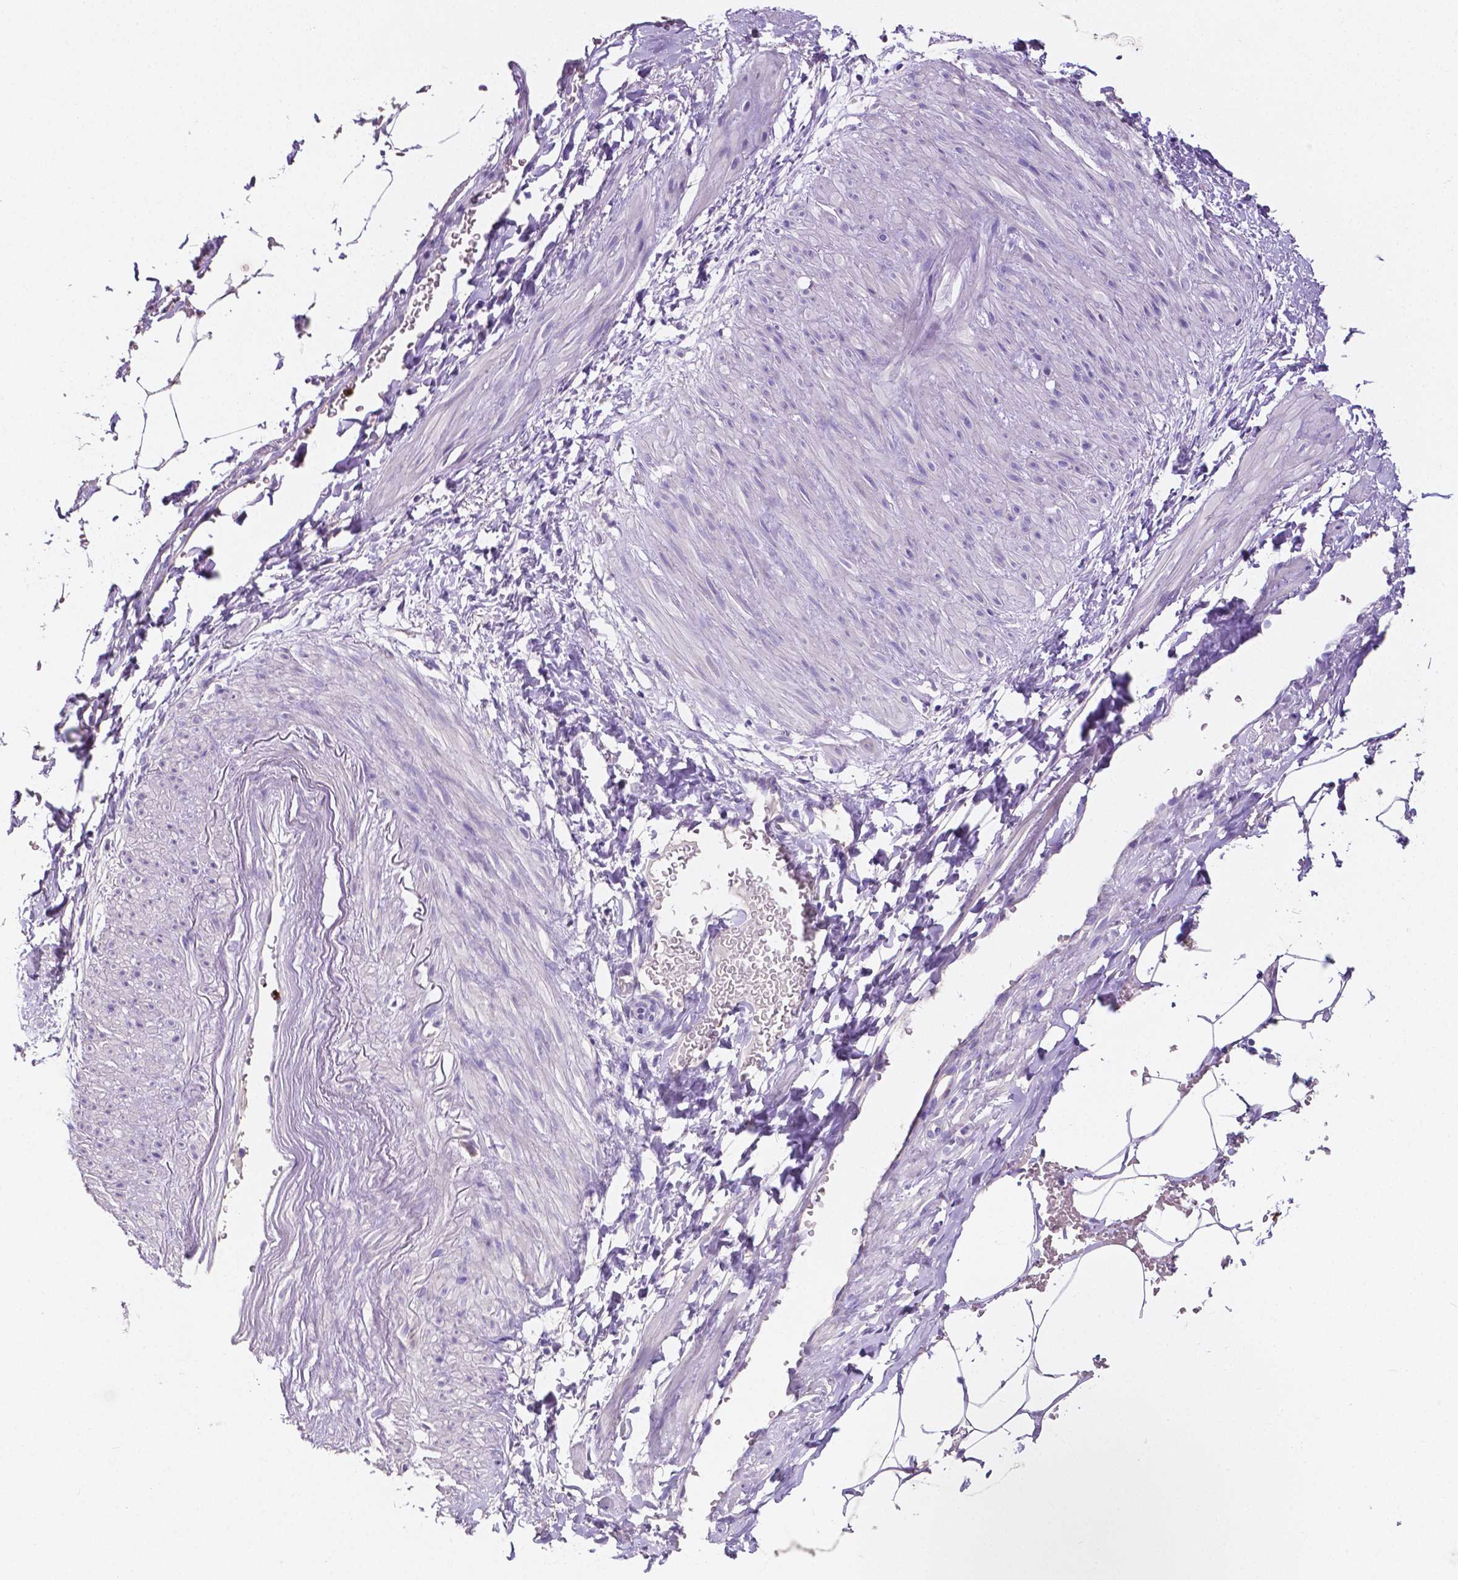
{"staining": {"intensity": "negative", "quantity": "none", "location": "none"}, "tissue": "adipose tissue", "cell_type": "Adipocytes", "image_type": "normal", "snomed": [{"axis": "morphology", "description": "Normal tissue, NOS"}, {"axis": "topography", "description": "Prostate"}, {"axis": "topography", "description": "Peripheral nerve tissue"}], "caption": "Protein analysis of benign adipose tissue exhibits no significant positivity in adipocytes. The staining was performed using DAB (3,3'-diaminobenzidine) to visualize the protein expression in brown, while the nuclei were stained in blue with hematoxylin (Magnification: 20x).", "gene": "MMP9", "patient": {"sex": "male", "age": 55}}